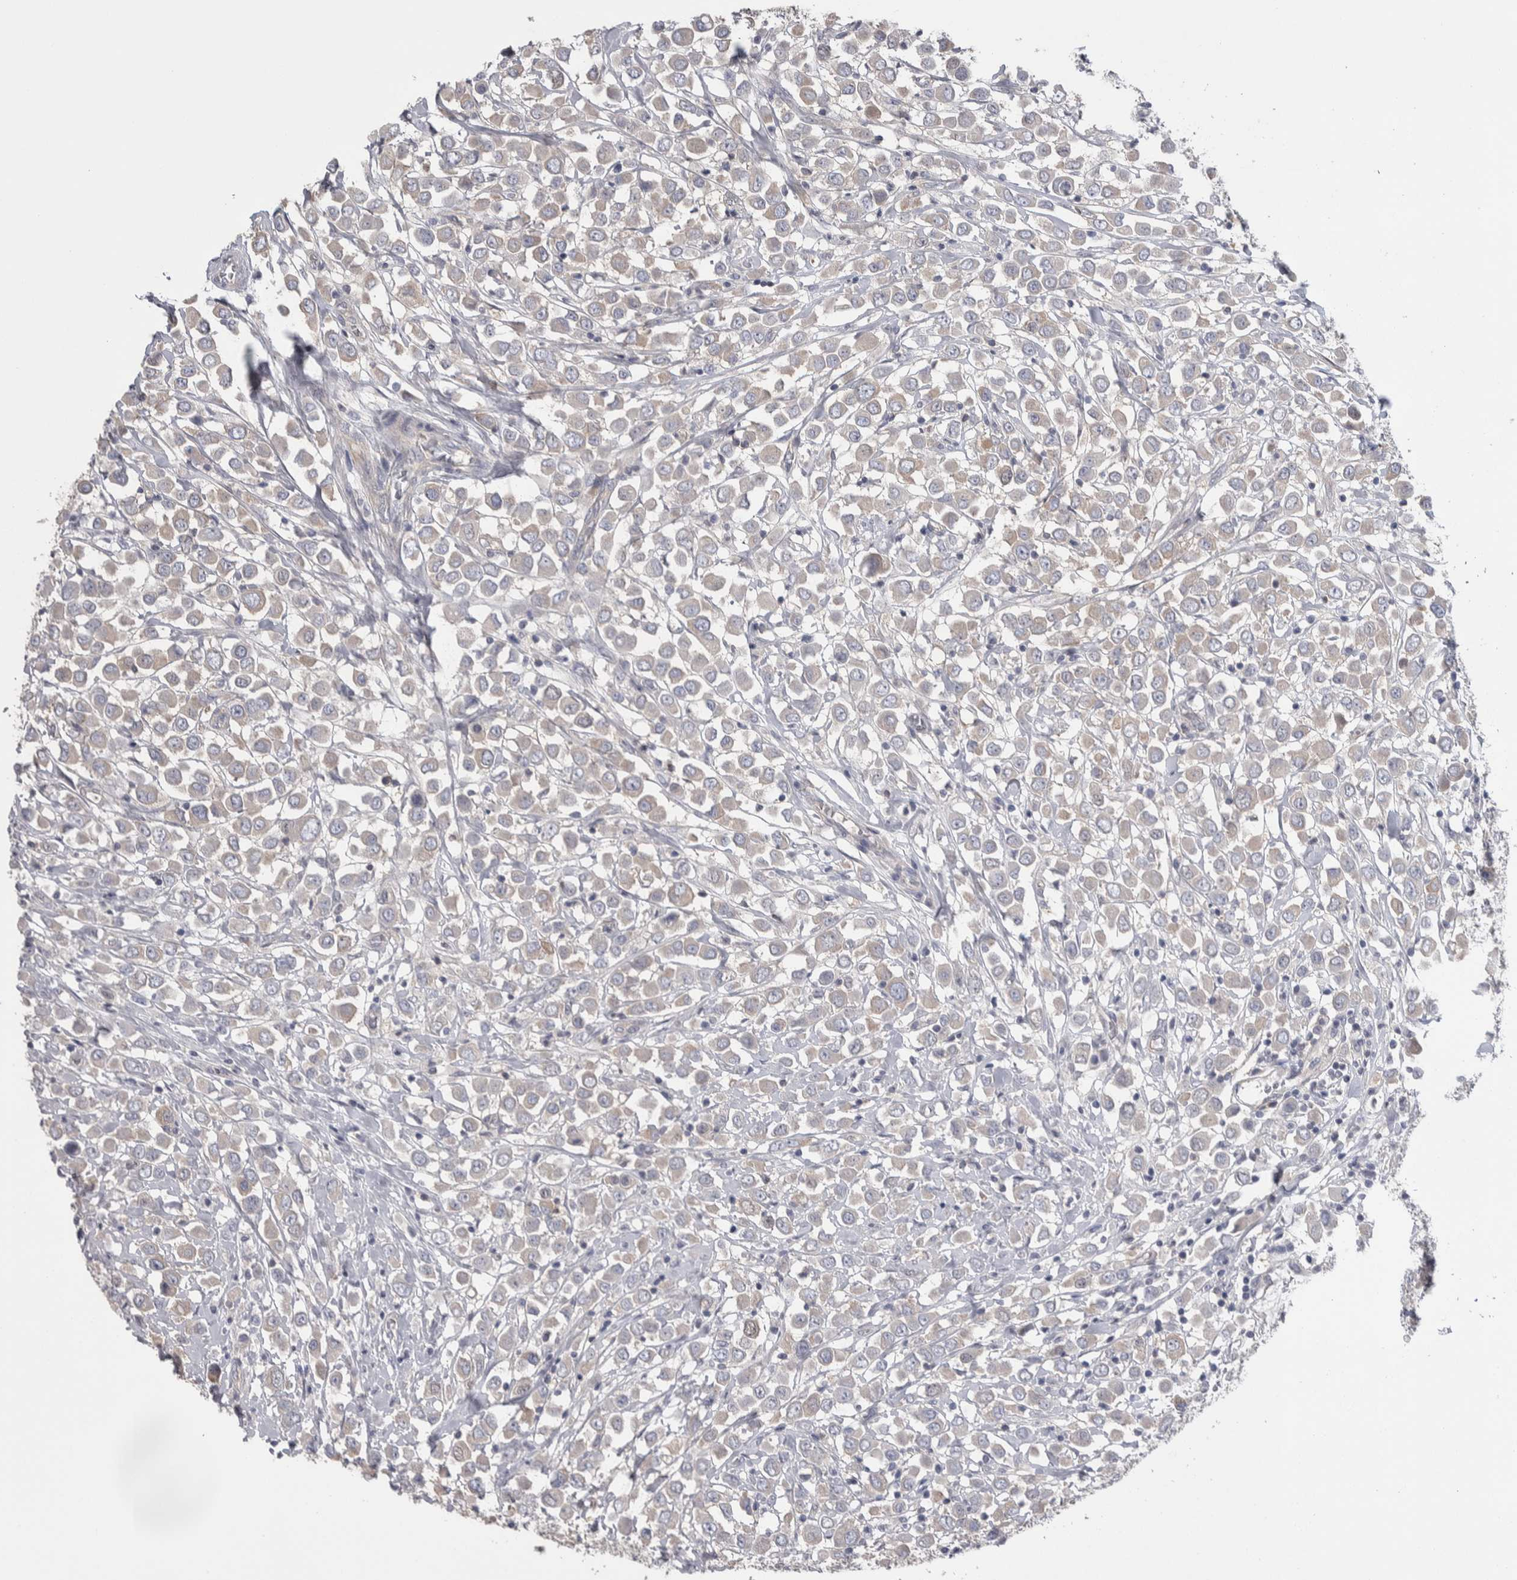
{"staining": {"intensity": "negative", "quantity": "none", "location": "none"}, "tissue": "breast cancer", "cell_type": "Tumor cells", "image_type": "cancer", "snomed": [{"axis": "morphology", "description": "Duct carcinoma"}, {"axis": "topography", "description": "Breast"}], "caption": "DAB (3,3'-diaminobenzidine) immunohistochemical staining of breast cancer (infiltrating ductal carcinoma) demonstrates no significant staining in tumor cells.", "gene": "GPHN", "patient": {"sex": "female", "age": 61}}